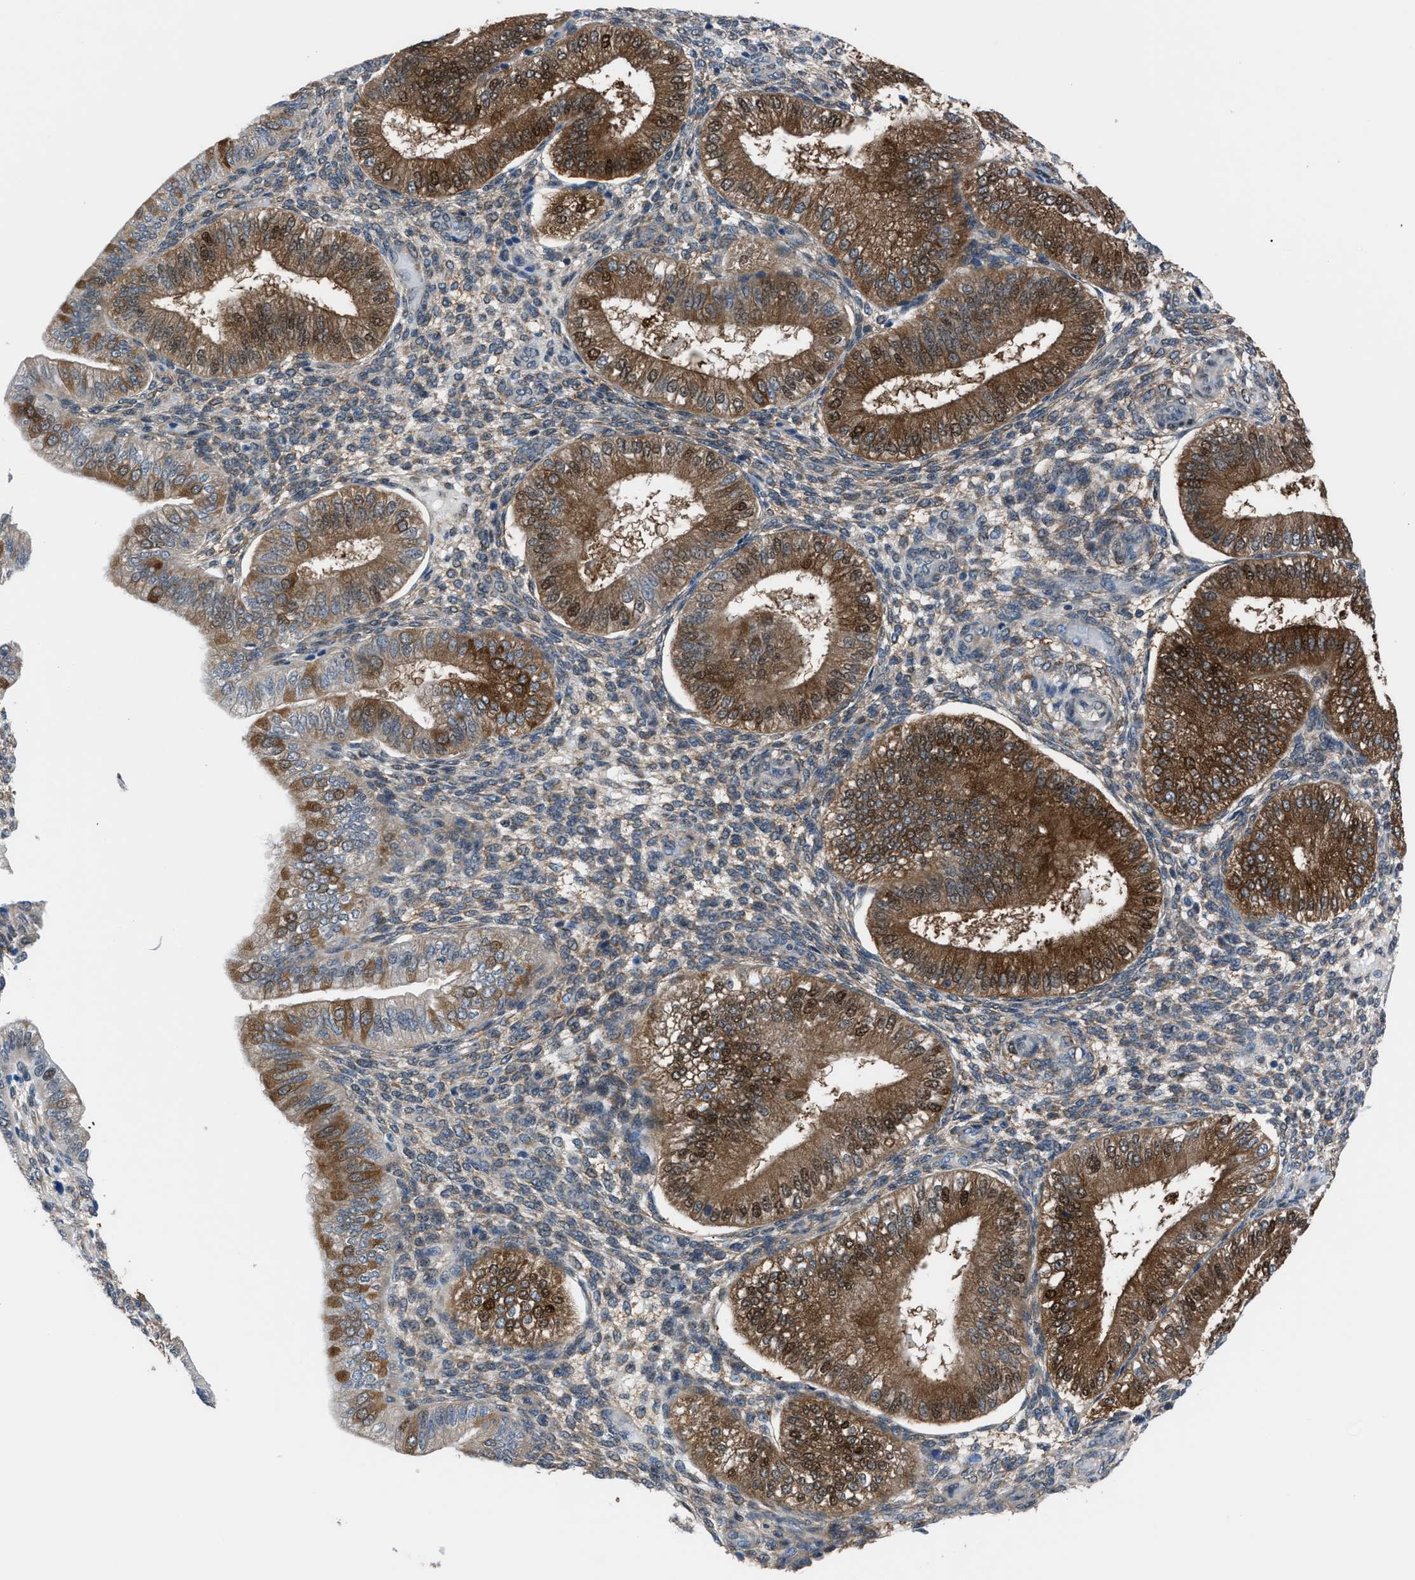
{"staining": {"intensity": "weak", "quantity": "25%-75%", "location": "cytoplasmic/membranous"}, "tissue": "endometrium", "cell_type": "Cells in endometrial stroma", "image_type": "normal", "snomed": [{"axis": "morphology", "description": "Normal tissue, NOS"}, {"axis": "topography", "description": "Endometrium"}], "caption": "Weak cytoplasmic/membranous positivity is appreciated in about 25%-75% of cells in endometrial stroma in unremarkable endometrium. The protein is shown in brown color, while the nuclei are stained blue.", "gene": "TMEM45B", "patient": {"sex": "female", "age": 39}}